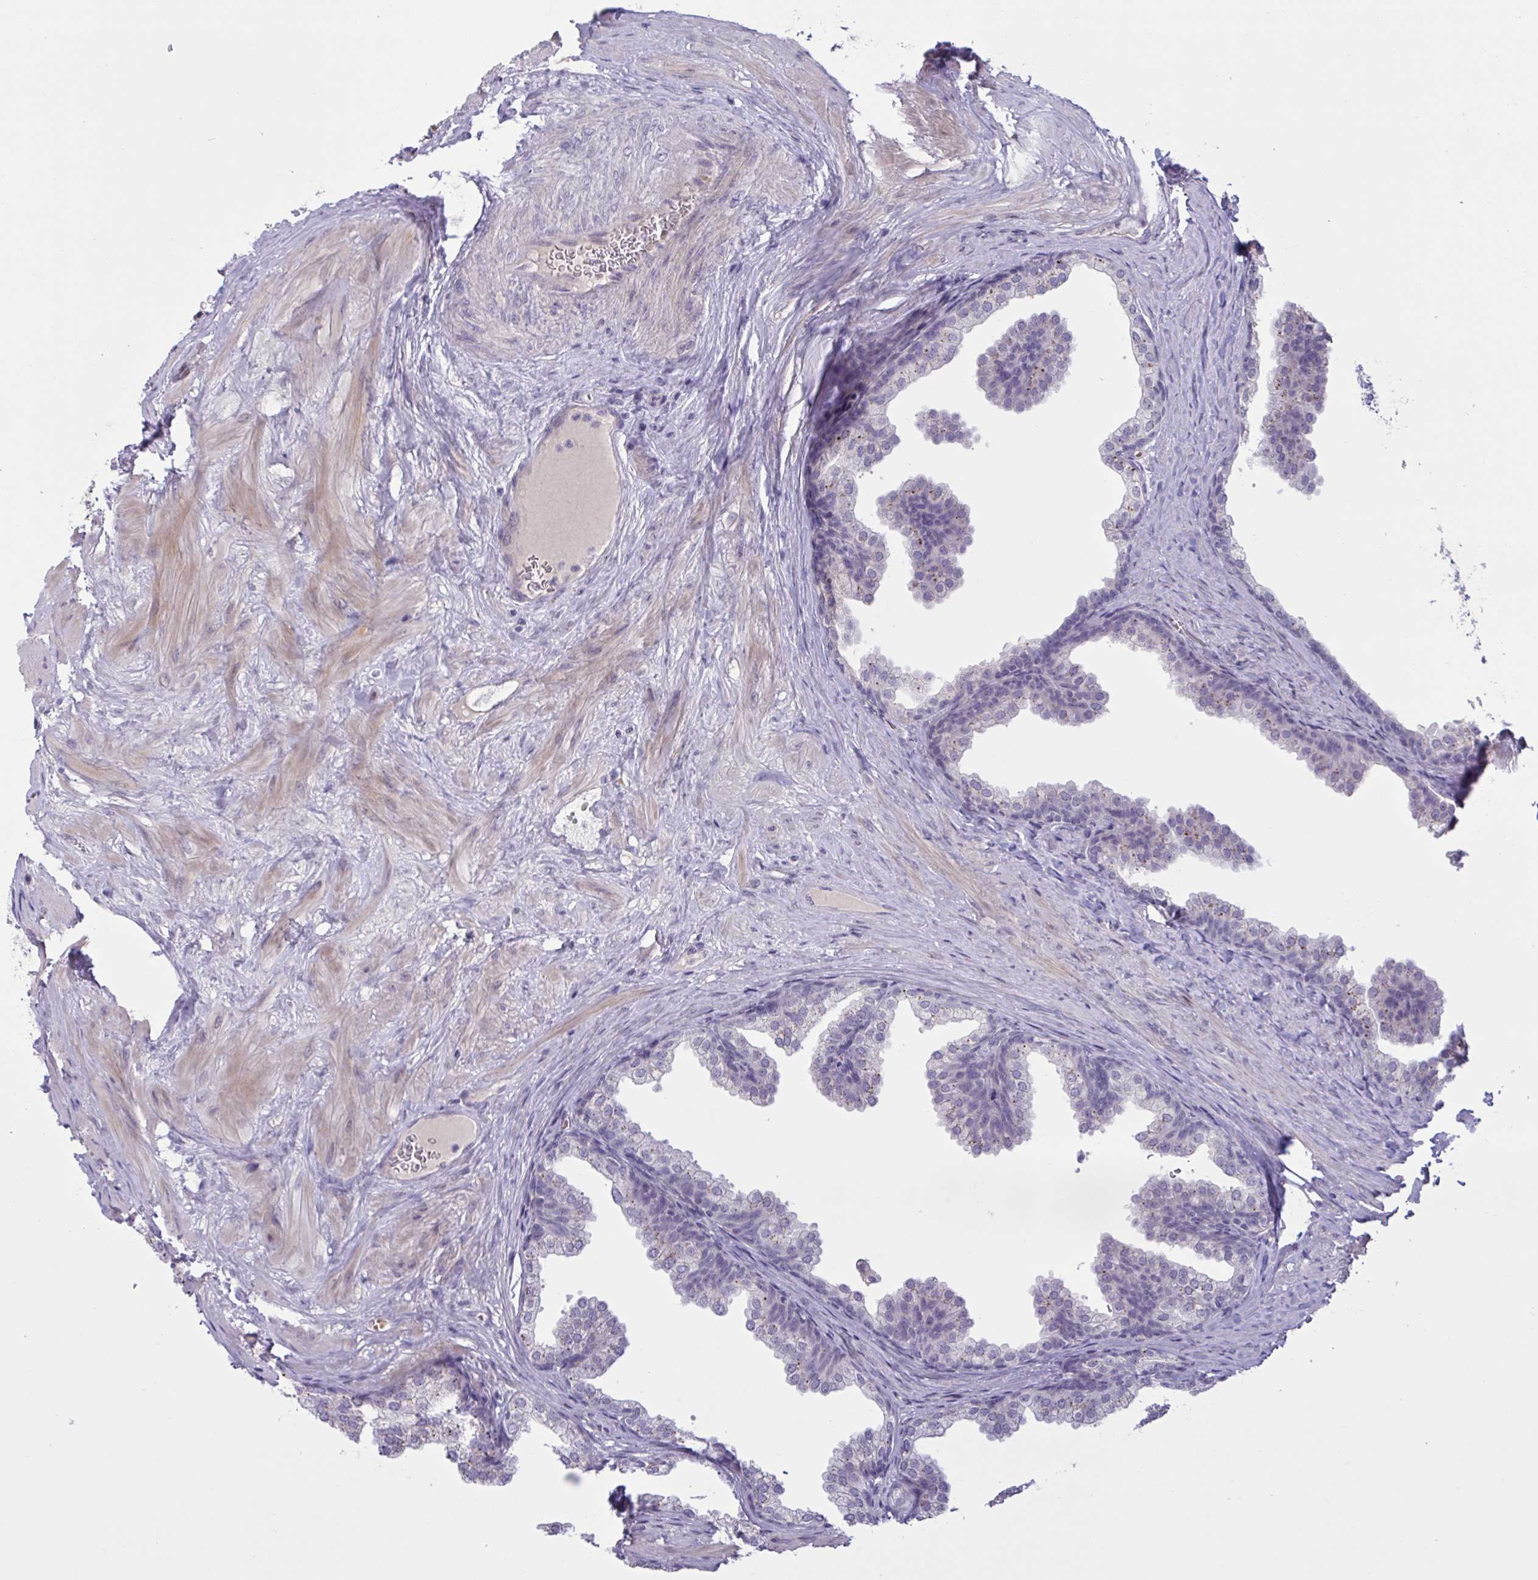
{"staining": {"intensity": "moderate", "quantity": "<25%", "location": "cytoplasmic/membranous"}, "tissue": "prostate", "cell_type": "Glandular cells", "image_type": "normal", "snomed": [{"axis": "morphology", "description": "Normal tissue, NOS"}, {"axis": "topography", "description": "Prostate"}], "caption": "This micrograph reveals immunohistochemistry (IHC) staining of benign prostate, with low moderate cytoplasmic/membranous positivity in about <25% of glandular cells.", "gene": "ENSG00000281613", "patient": {"sex": "male", "age": 37}}